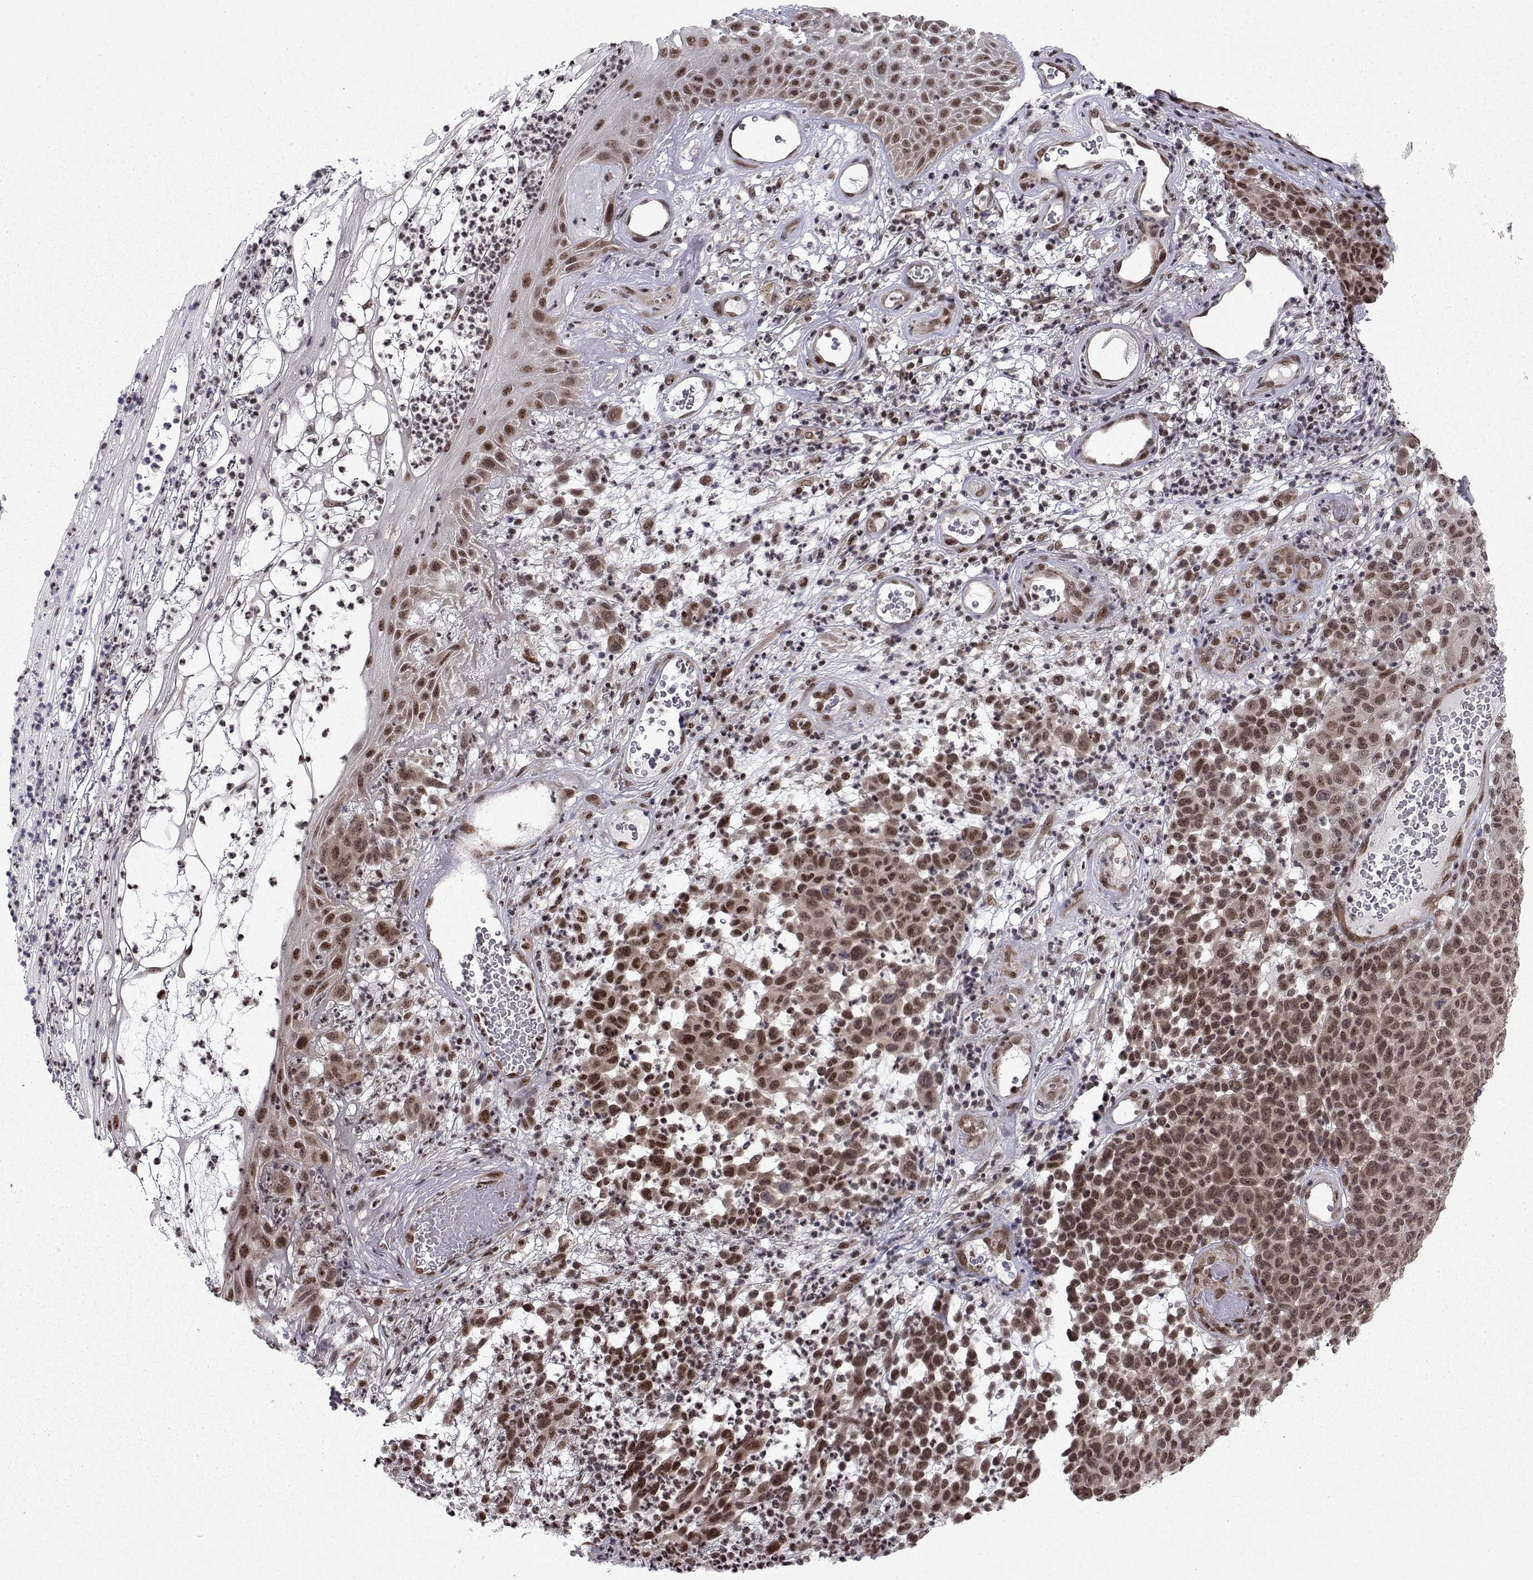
{"staining": {"intensity": "moderate", "quantity": ">75%", "location": "nuclear"}, "tissue": "melanoma", "cell_type": "Tumor cells", "image_type": "cancer", "snomed": [{"axis": "morphology", "description": "Malignant melanoma, NOS"}, {"axis": "topography", "description": "Skin"}], "caption": "This photomicrograph demonstrates immunohistochemistry staining of malignant melanoma, with medium moderate nuclear positivity in approximately >75% of tumor cells.", "gene": "PKN2", "patient": {"sex": "male", "age": 59}}